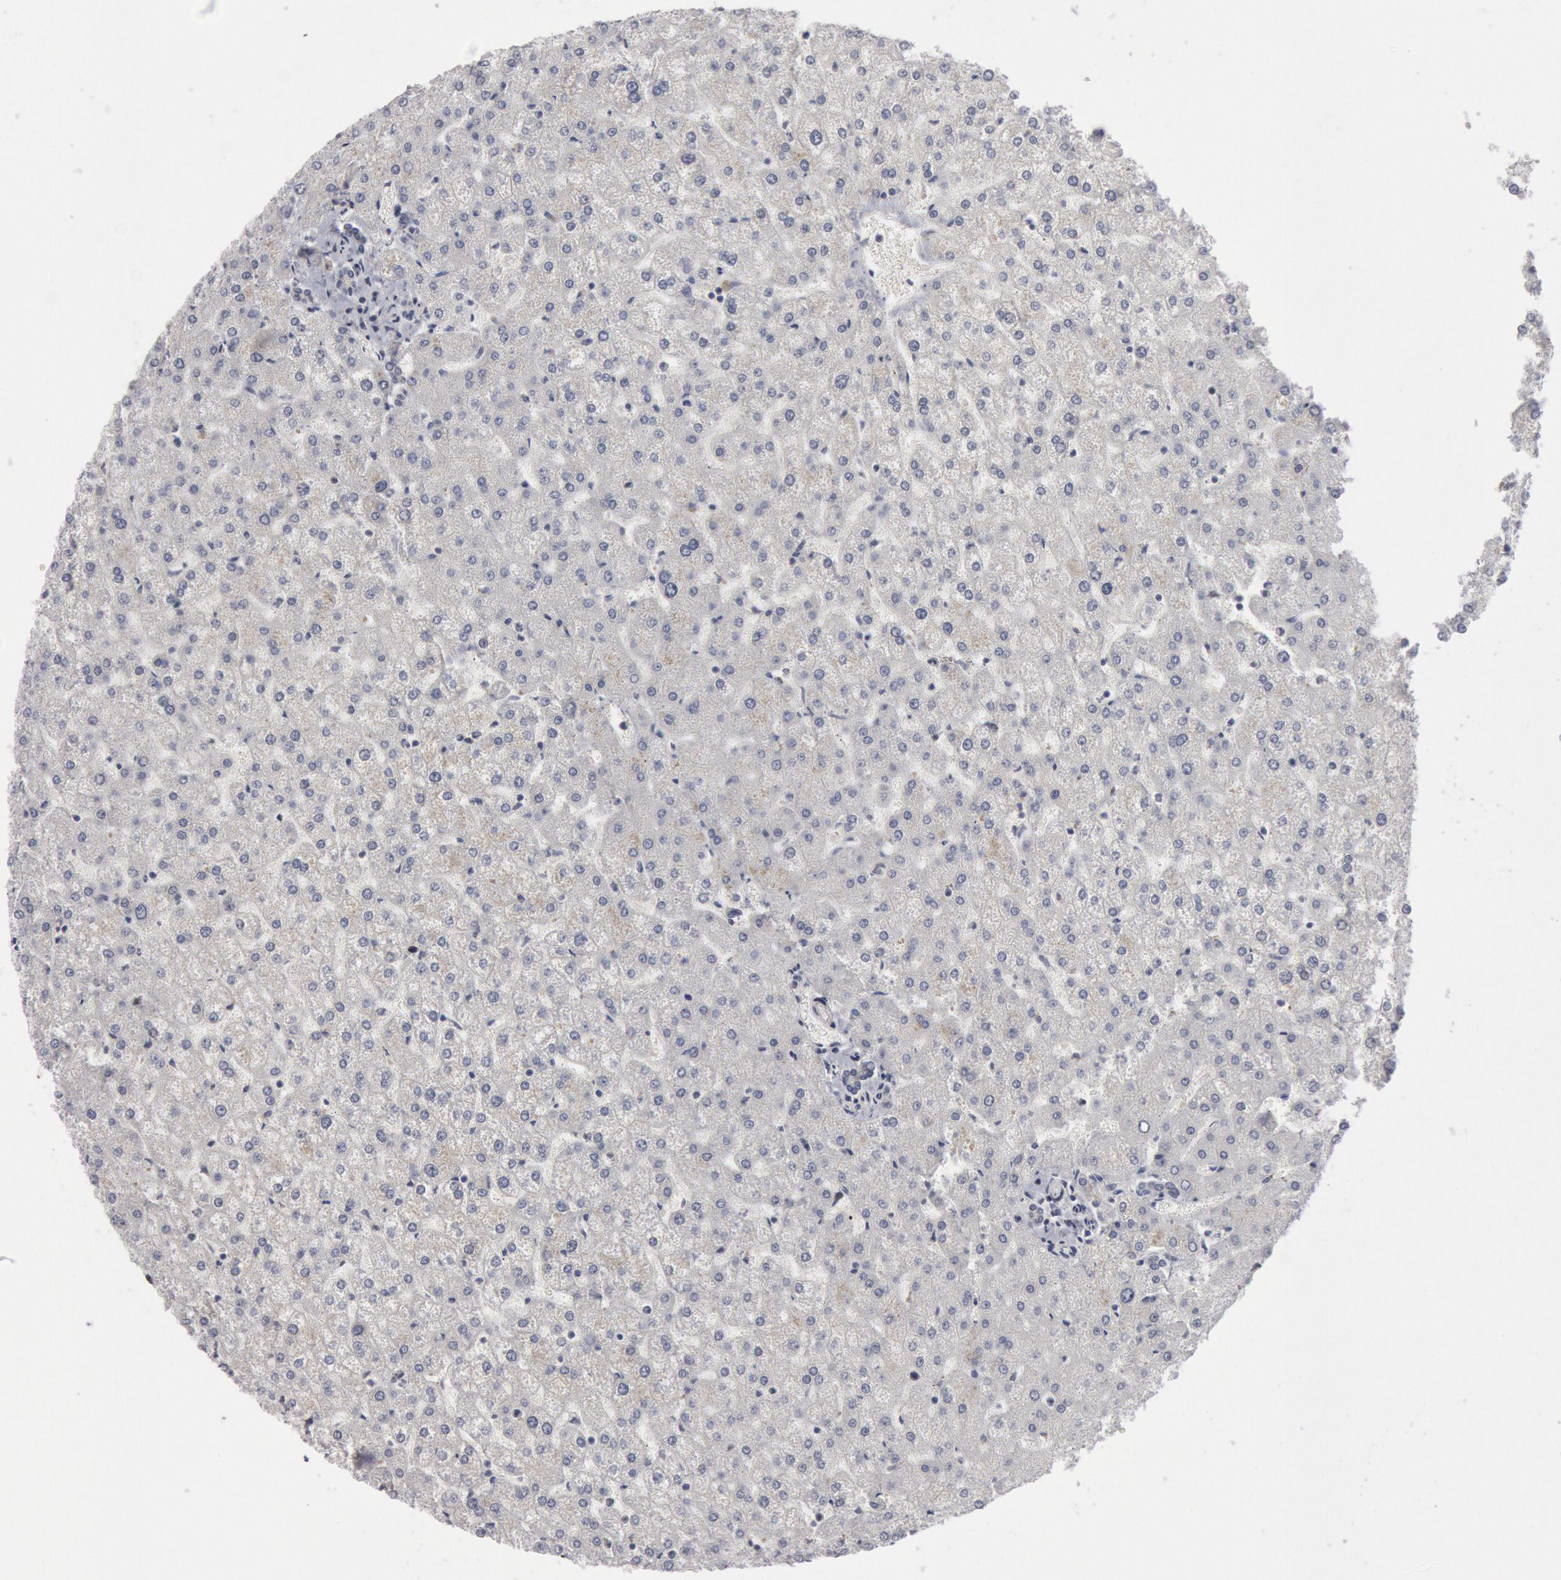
{"staining": {"intensity": "negative", "quantity": "none", "location": "none"}, "tissue": "liver", "cell_type": "Cholangiocytes", "image_type": "normal", "snomed": [{"axis": "morphology", "description": "Normal tissue, NOS"}, {"axis": "topography", "description": "Liver"}], "caption": "Immunohistochemistry (IHC) histopathology image of normal liver: liver stained with DAB (3,3'-diaminobenzidine) displays no significant protein positivity in cholangiocytes. Nuclei are stained in blue.", "gene": "WDHD1", "patient": {"sex": "female", "age": 32}}